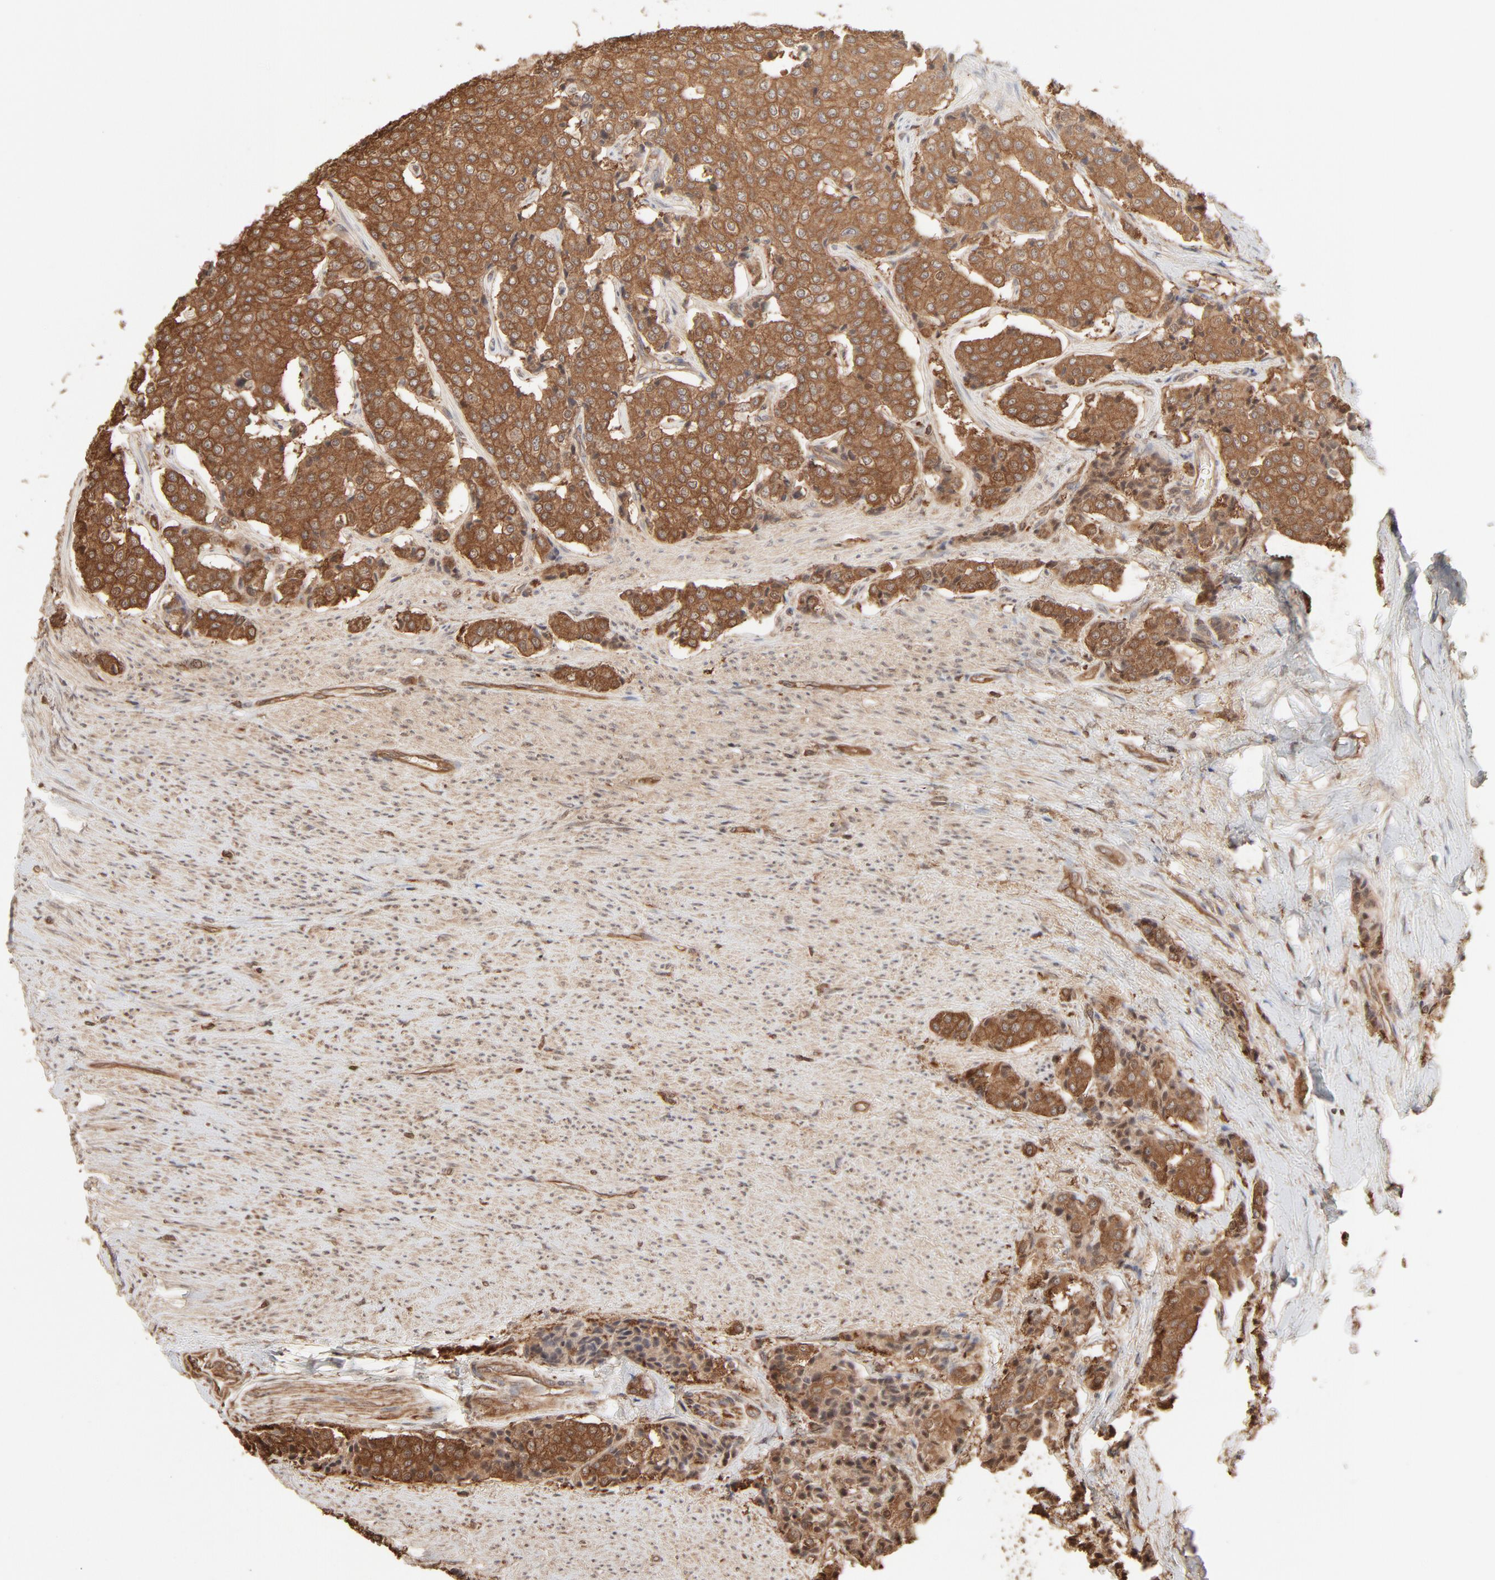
{"staining": {"intensity": "moderate", "quantity": ">75%", "location": "cytoplasmic/membranous"}, "tissue": "carcinoid", "cell_type": "Tumor cells", "image_type": "cancer", "snomed": [{"axis": "morphology", "description": "Carcinoid, malignant, NOS"}, {"axis": "topography", "description": "Colon"}], "caption": "Moderate cytoplasmic/membranous protein positivity is present in about >75% of tumor cells in malignant carcinoid.", "gene": "PPP2CA", "patient": {"sex": "female", "age": 61}}